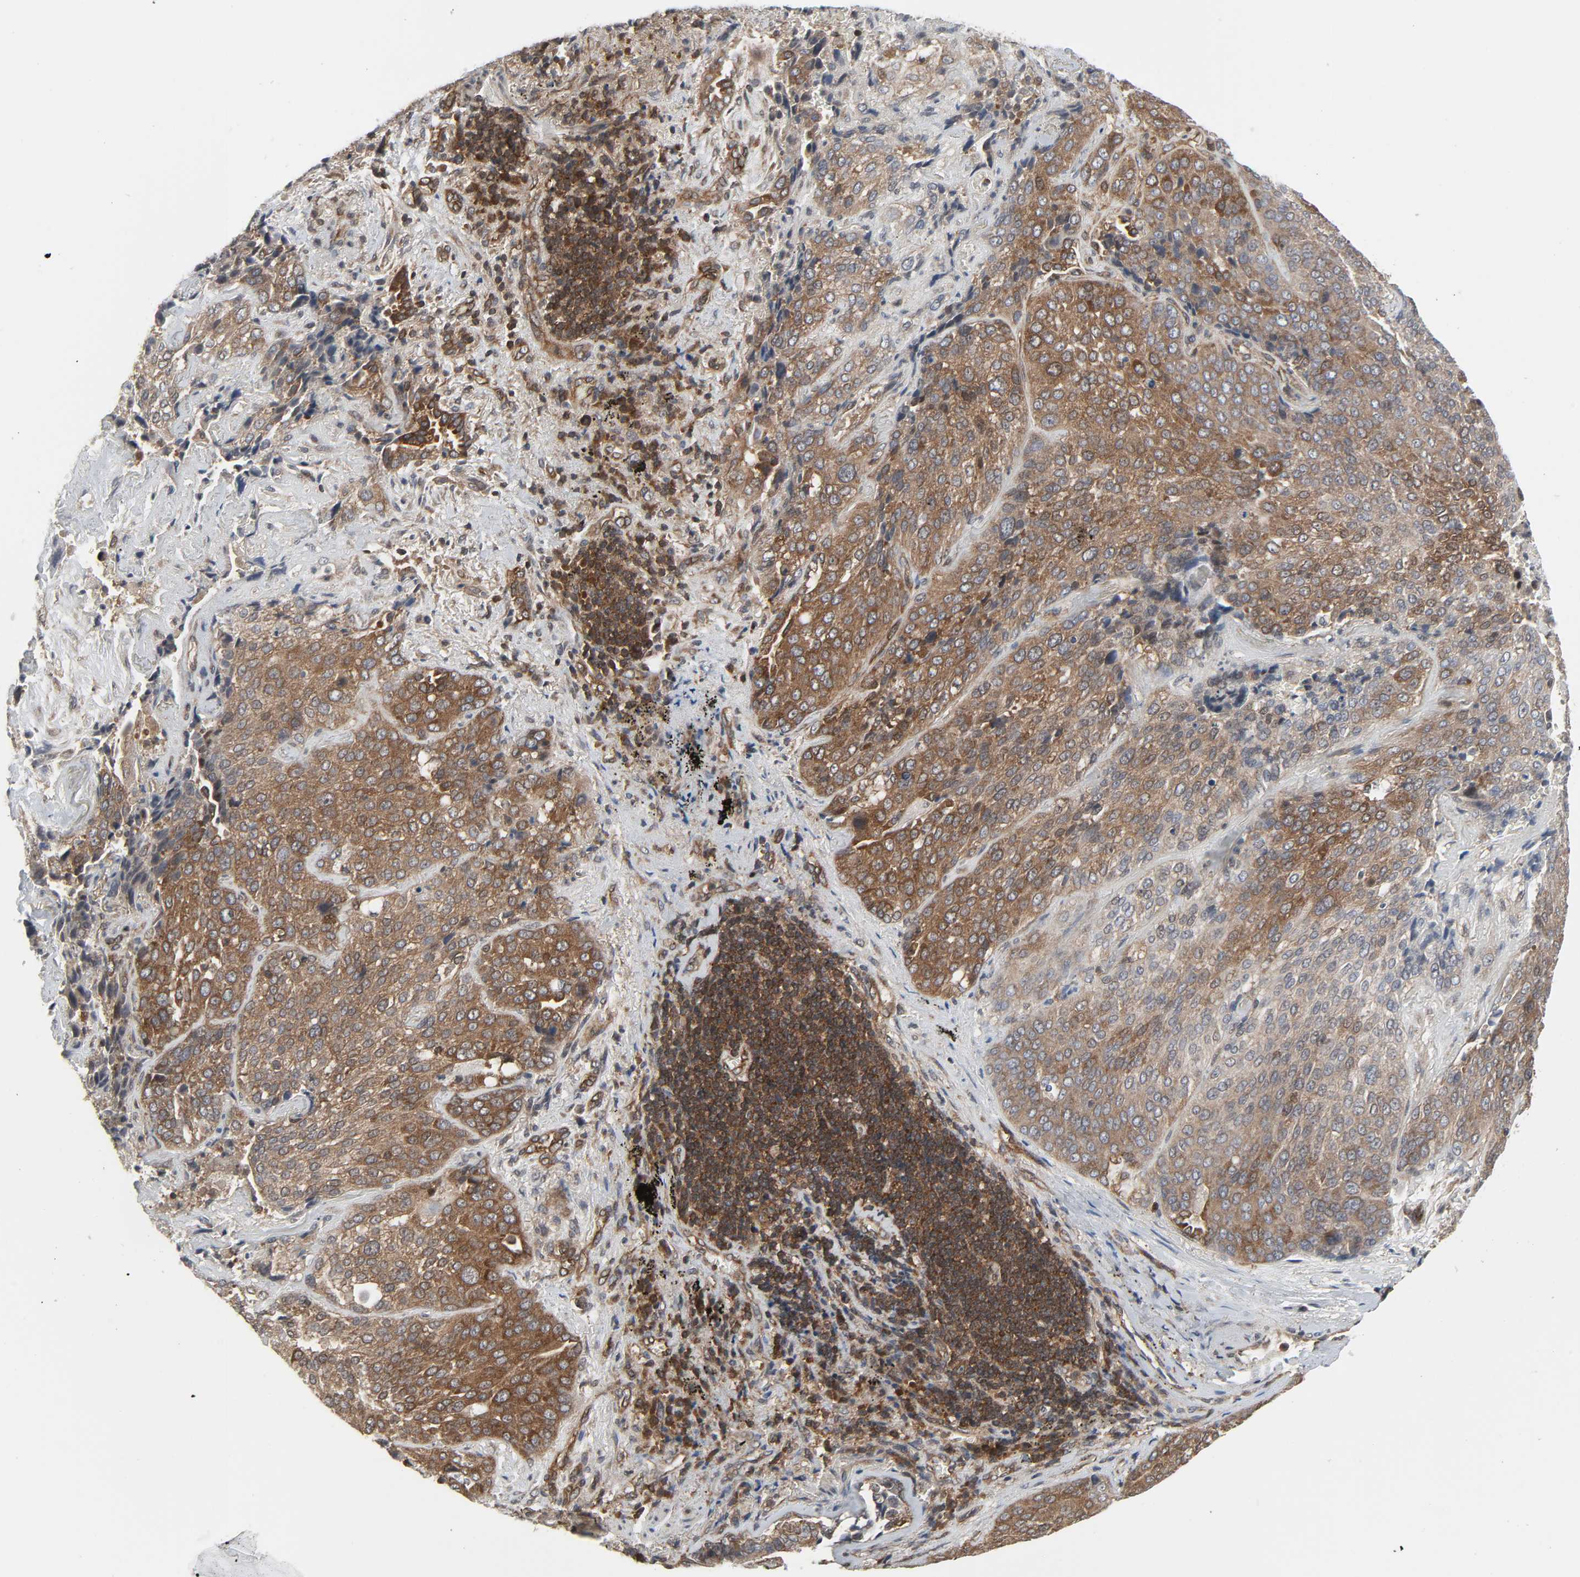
{"staining": {"intensity": "moderate", "quantity": ">75%", "location": "cytoplasmic/membranous"}, "tissue": "lung cancer", "cell_type": "Tumor cells", "image_type": "cancer", "snomed": [{"axis": "morphology", "description": "Squamous cell carcinoma, NOS"}, {"axis": "topography", "description": "Lung"}], "caption": "This image shows IHC staining of human lung squamous cell carcinoma, with medium moderate cytoplasmic/membranous positivity in approximately >75% of tumor cells.", "gene": "GSK3A", "patient": {"sex": "male", "age": 54}}